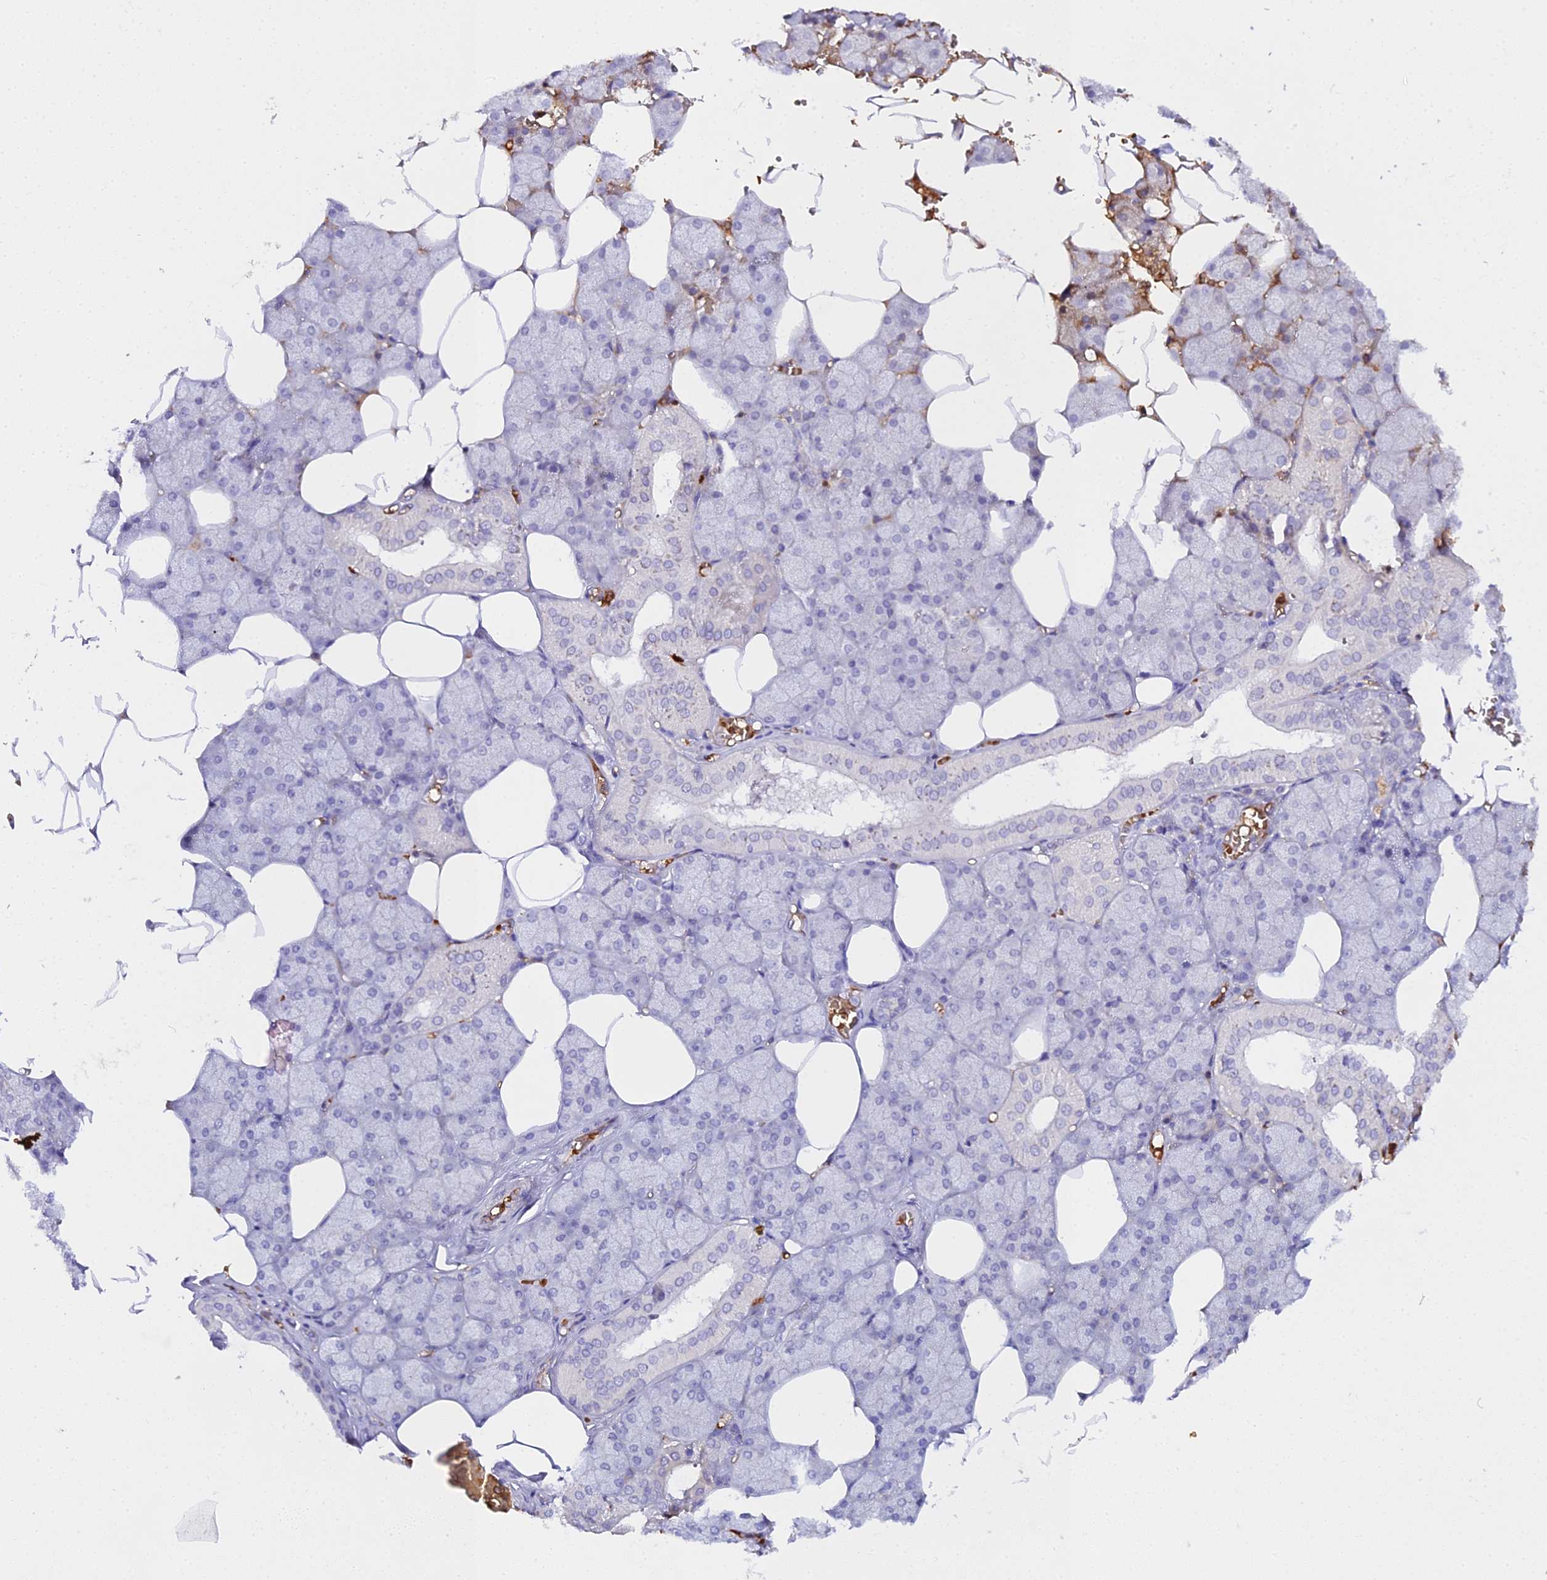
{"staining": {"intensity": "negative", "quantity": "none", "location": "none"}, "tissue": "salivary gland", "cell_type": "Glandular cells", "image_type": "normal", "snomed": [{"axis": "morphology", "description": "Normal tissue, NOS"}, {"axis": "topography", "description": "Salivary gland"}], "caption": "IHC of unremarkable human salivary gland demonstrates no expression in glandular cells. (DAB (3,3'-diaminobenzidine) immunohistochemistry (IHC) with hematoxylin counter stain).", "gene": "CFAP45", "patient": {"sex": "male", "age": 62}}